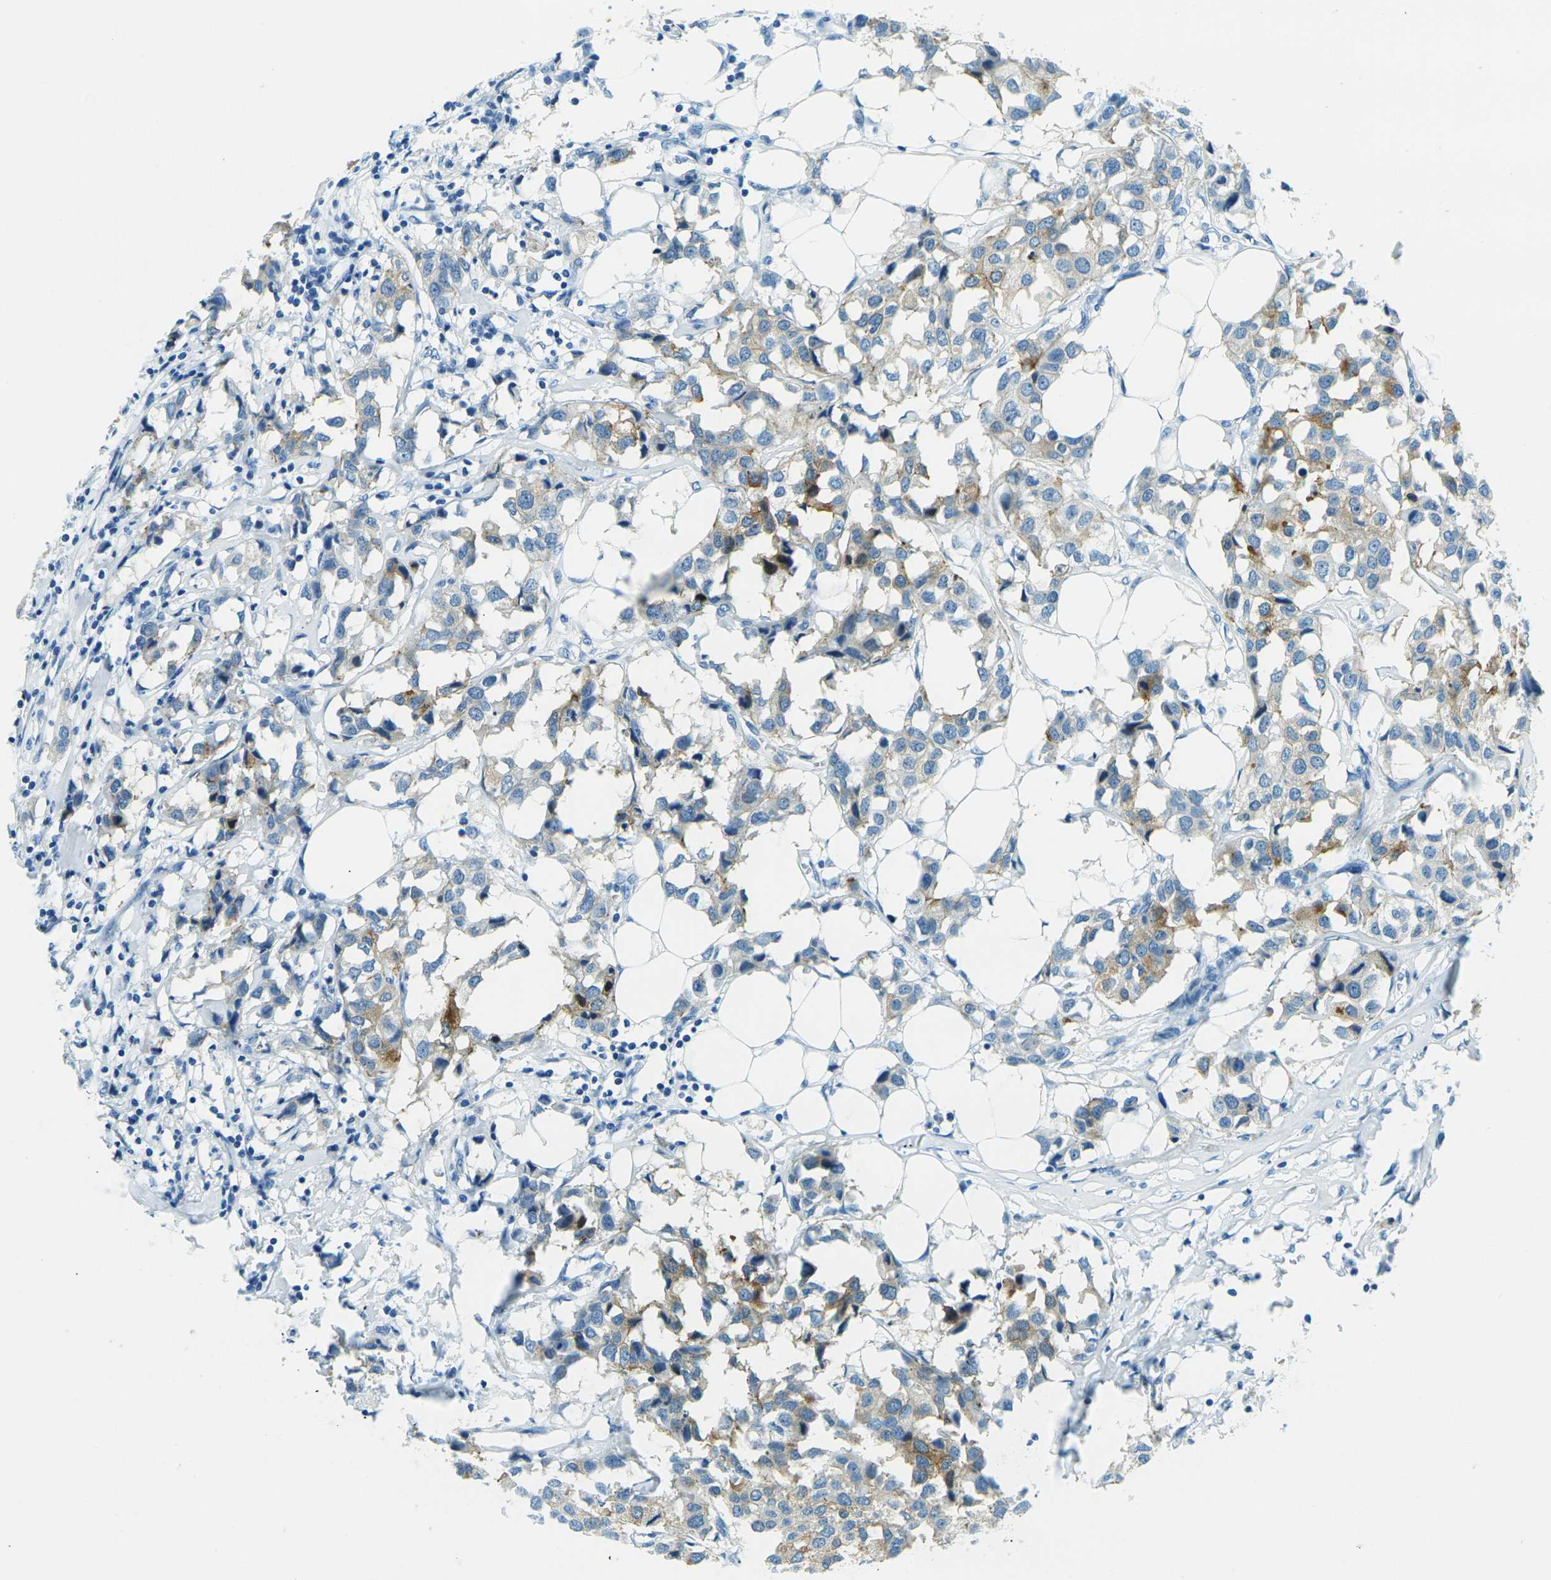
{"staining": {"intensity": "moderate", "quantity": "<25%", "location": "cytoplasmic/membranous"}, "tissue": "breast cancer", "cell_type": "Tumor cells", "image_type": "cancer", "snomed": [{"axis": "morphology", "description": "Duct carcinoma"}, {"axis": "topography", "description": "Breast"}], "caption": "IHC (DAB (3,3'-diaminobenzidine)) staining of invasive ductal carcinoma (breast) displays moderate cytoplasmic/membranous protein positivity in about <25% of tumor cells.", "gene": "OCLN", "patient": {"sex": "female", "age": 80}}